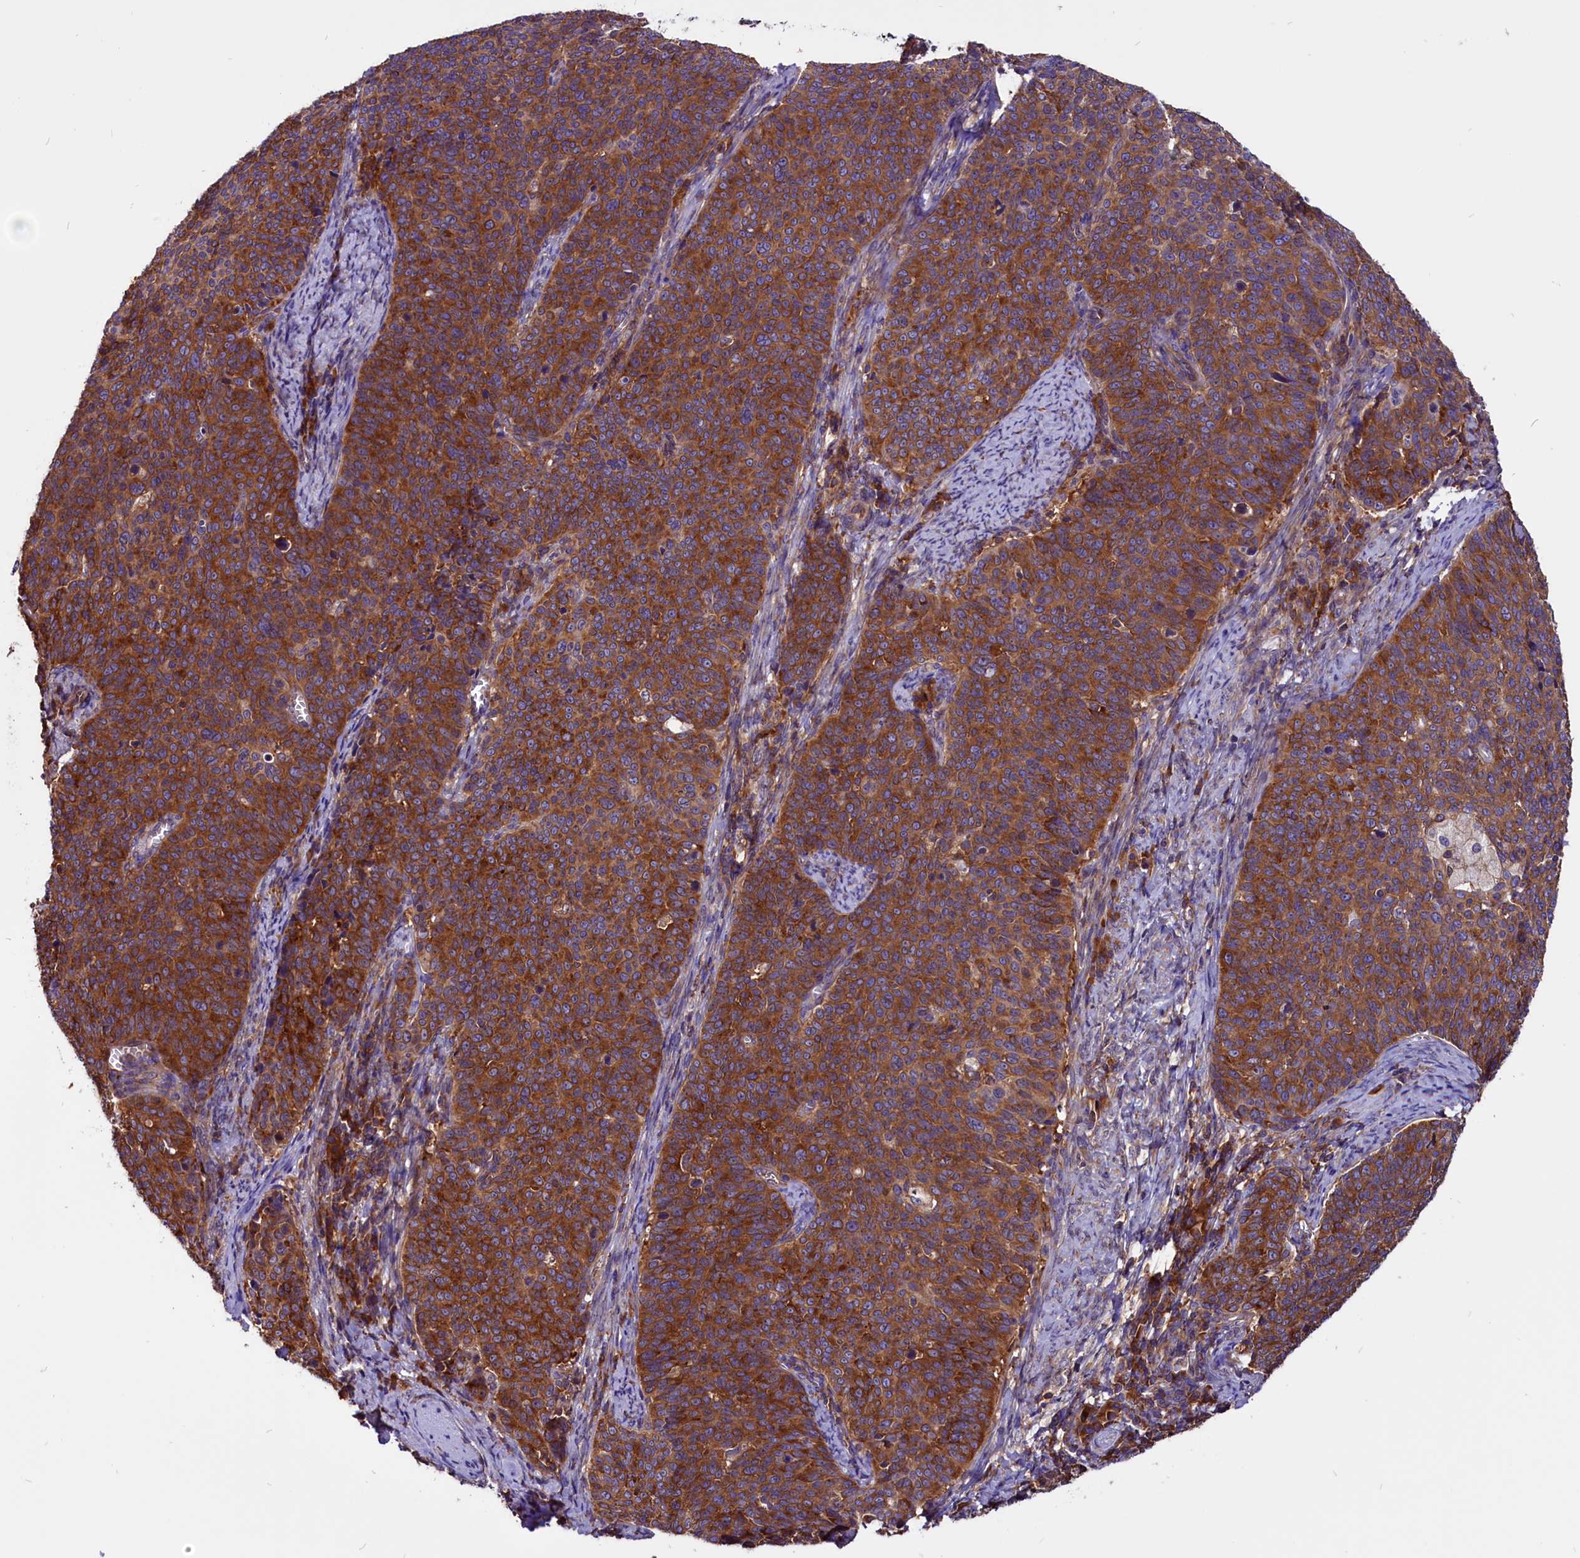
{"staining": {"intensity": "strong", "quantity": ">75%", "location": "cytoplasmic/membranous"}, "tissue": "cervical cancer", "cell_type": "Tumor cells", "image_type": "cancer", "snomed": [{"axis": "morphology", "description": "Normal tissue, NOS"}, {"axis": "morphology", "description": "Squamous cell carcinoma, NOS"}, {"axis": "topography", "description": "Cervix"}], "caption": "Cervical cancer (squamous cell carcinoma) stained for a protein exhibits strong cytoplasmic/membranous positivity in tumor cells. (Brightfield microscopy of DAB IHC at high magnification).", "gene": "EIF3G", "patient": {"sex": "female", "age": 39}}